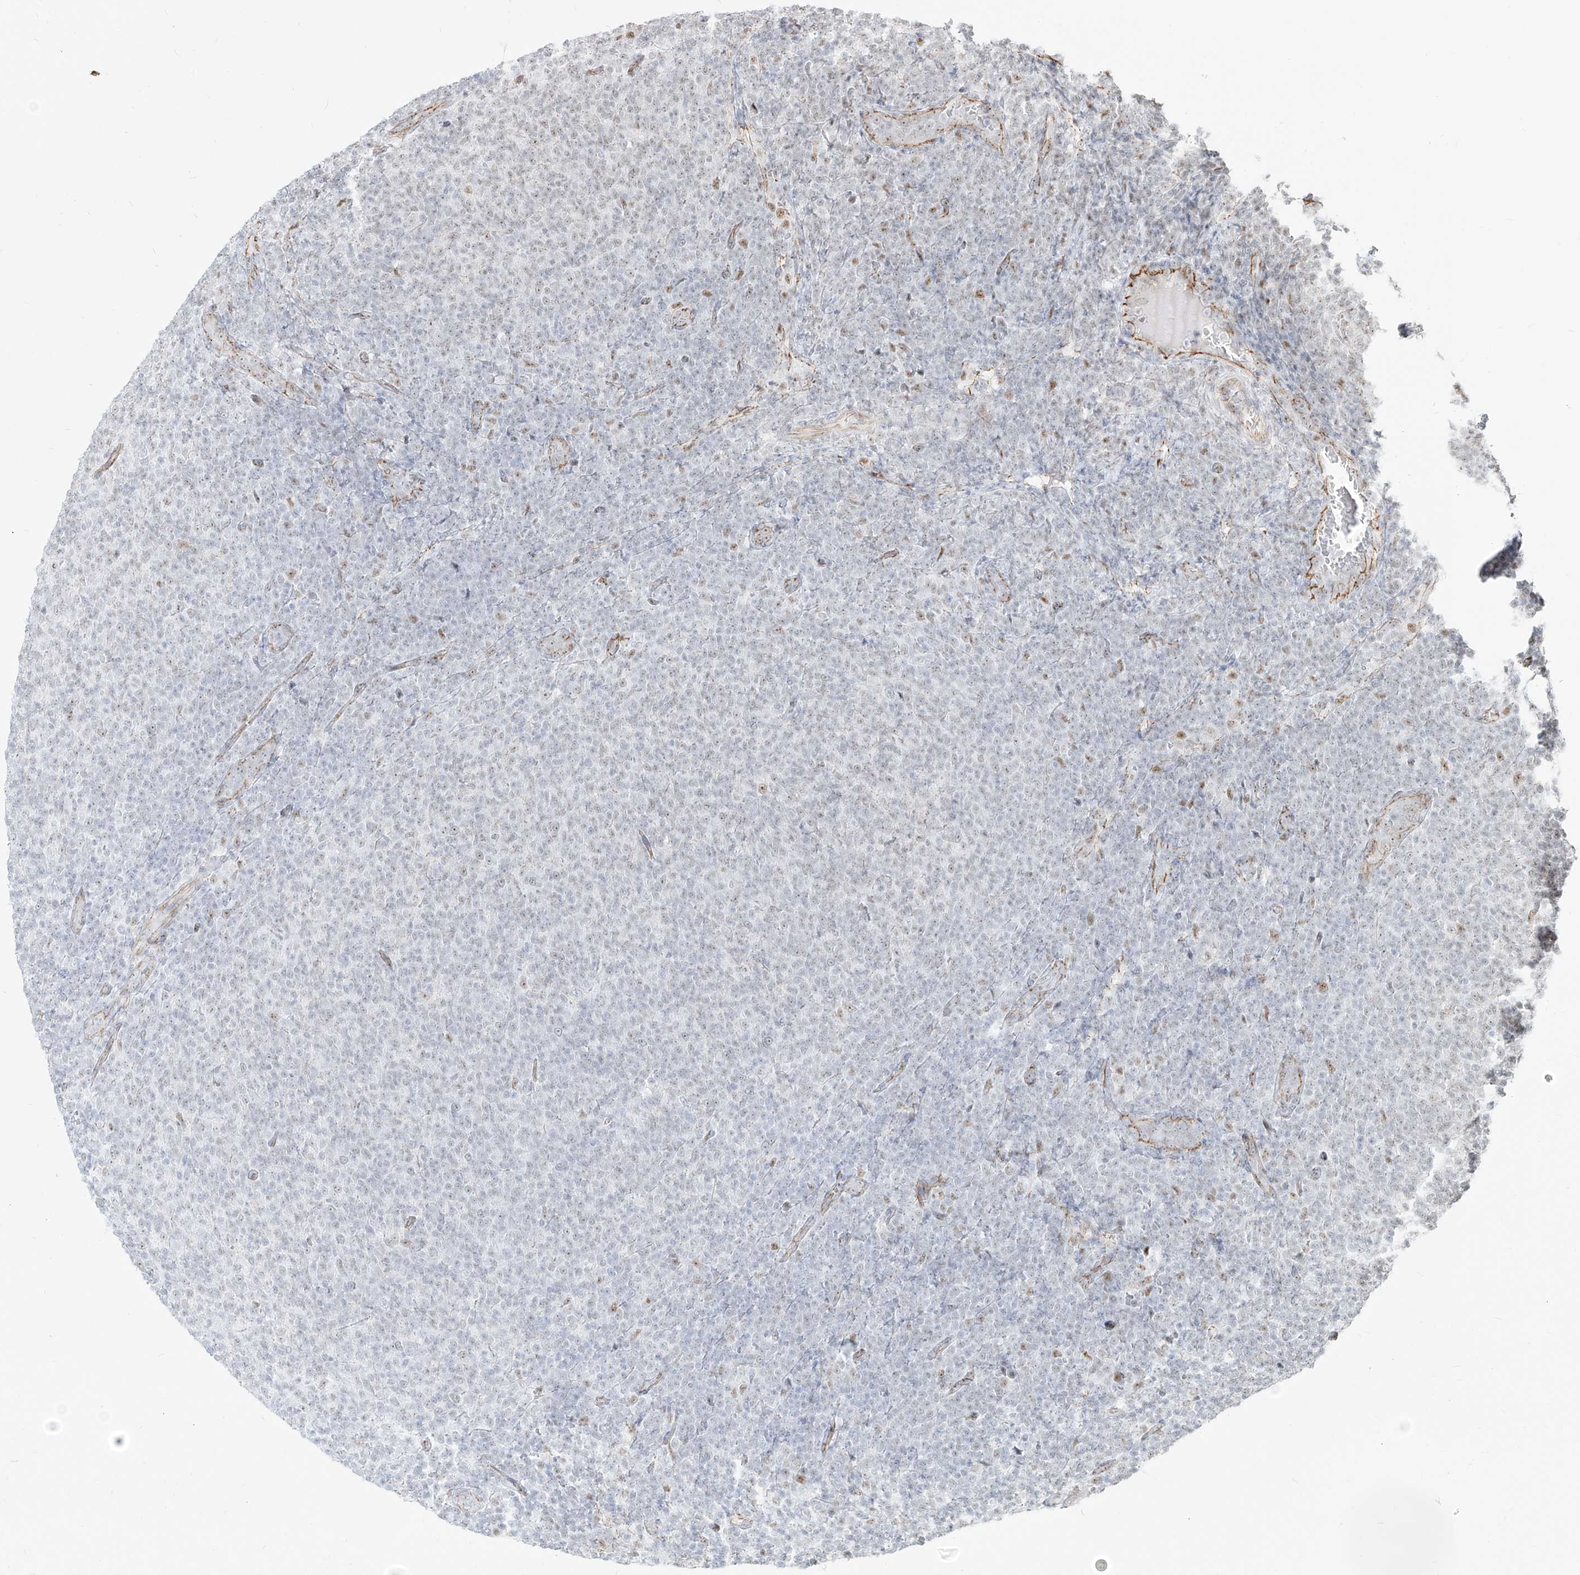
{"staining": {"intensity": "negative", "quantity": "none", "location": "none"}, "tissue": "lymphoma", "cell_type": "Tumor cells", "image_type": "cancer", "snomed": [{"axis": "morphology", "description": "Malignant lymphoma, non-Hodgkin's type, Low grade"}, {"axis": "topography", "description": "Lymph node"}], "caption": "The image exhibits no staining of tumor cells in lymphoma.", "gene": "ZNF710", "patient": {"sex": "male", "age": 66}}